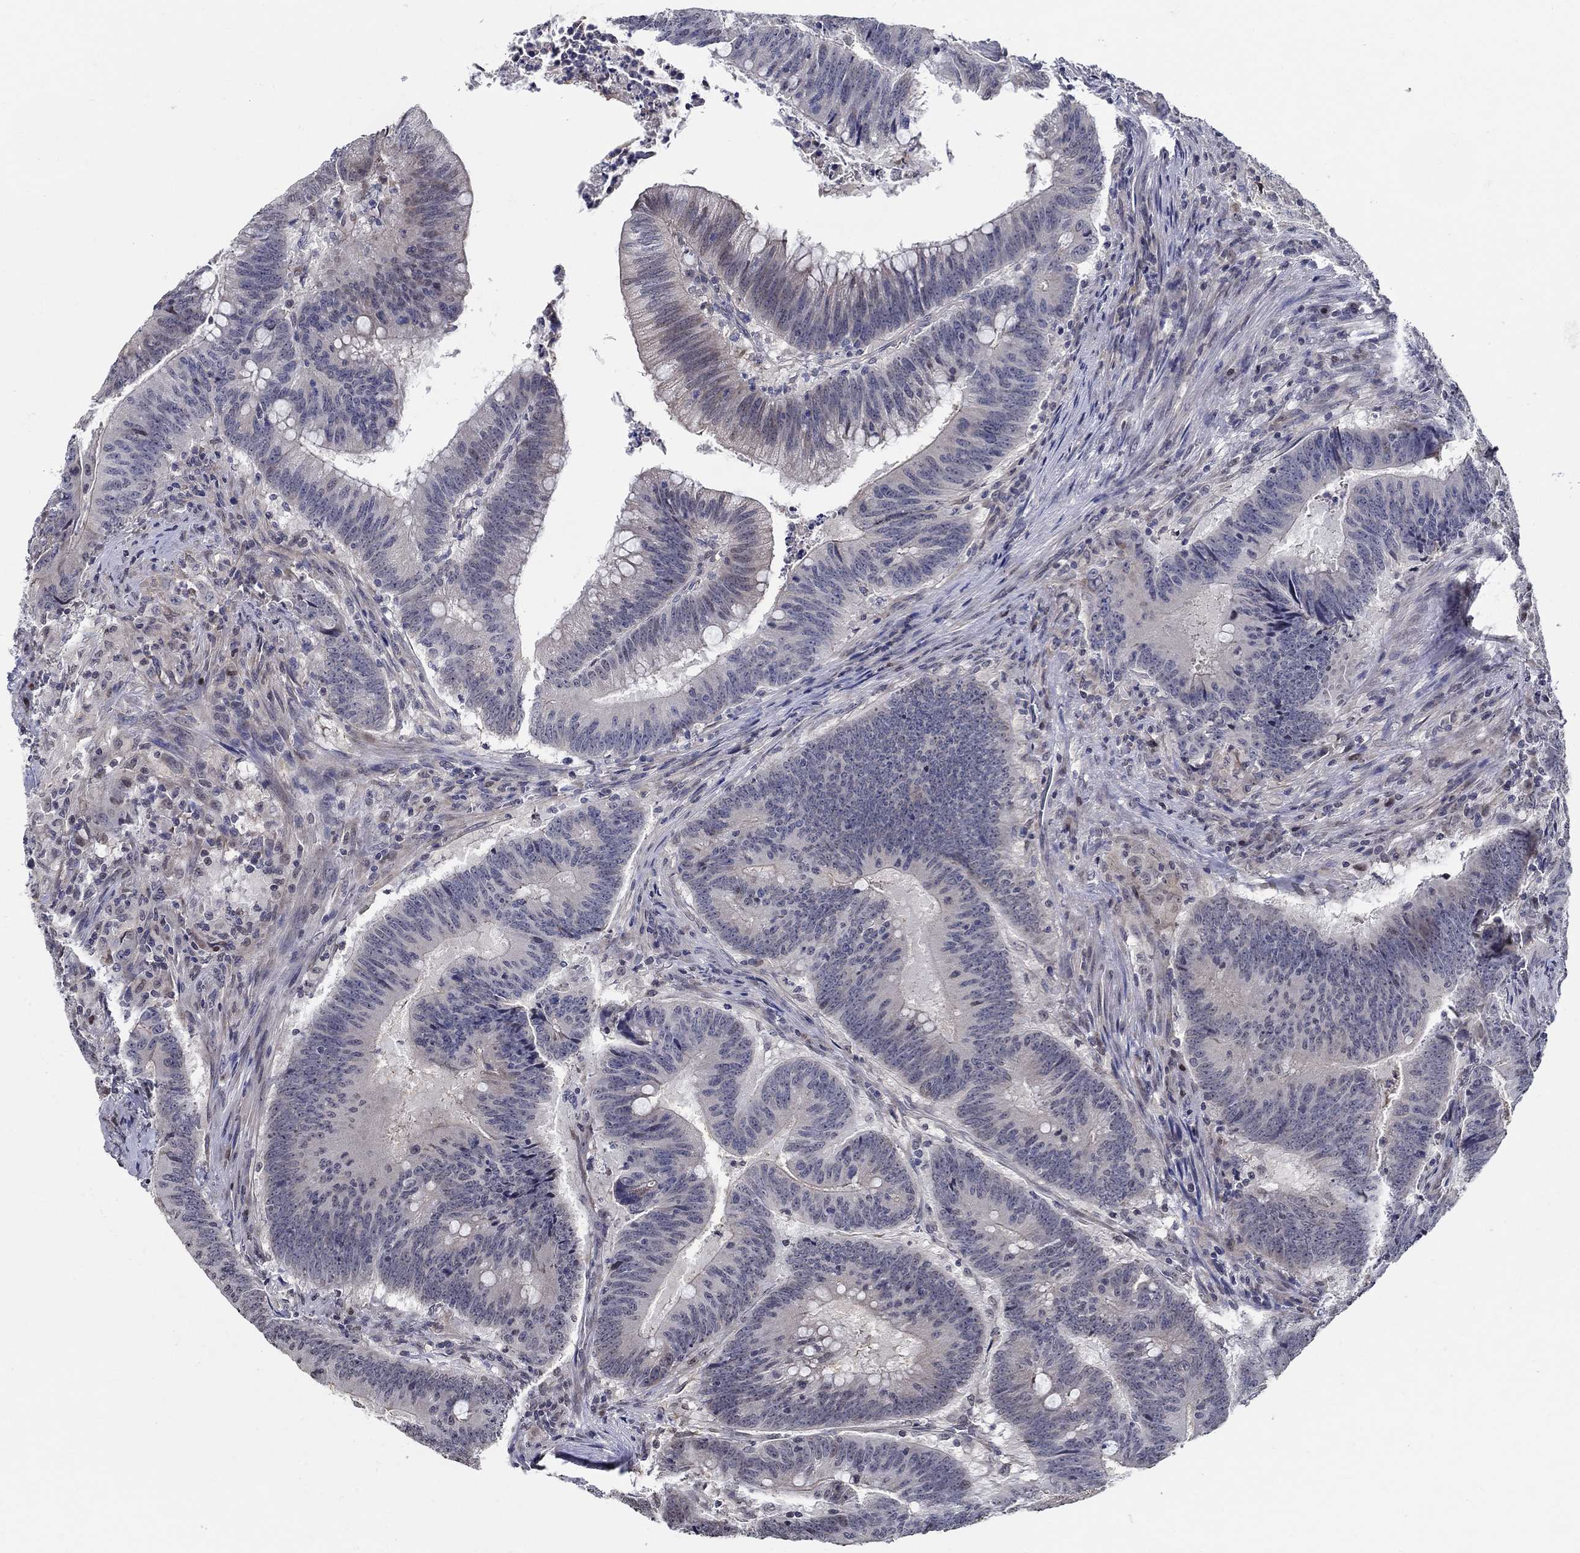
{"staining": {"intensity": "weak", "quantity": "<25%", "location": "cytoplasmic/membranous"}, "tissue": "colorectal cancer", "cell_type": "Tumor cells", "image_type": "cancer", "snomed": [{"axis": "morphology", "description": "Adenocarcinoma, NOS"}, {"axis": "topography", "description": "Colon"}], "caption": "The immunohistochemistry photomicrograph has no significant staining in tumor cells of colorectal cancer tissue.", "gene": "C16orf46", "patient": {"sex": "female", "age": 87}}